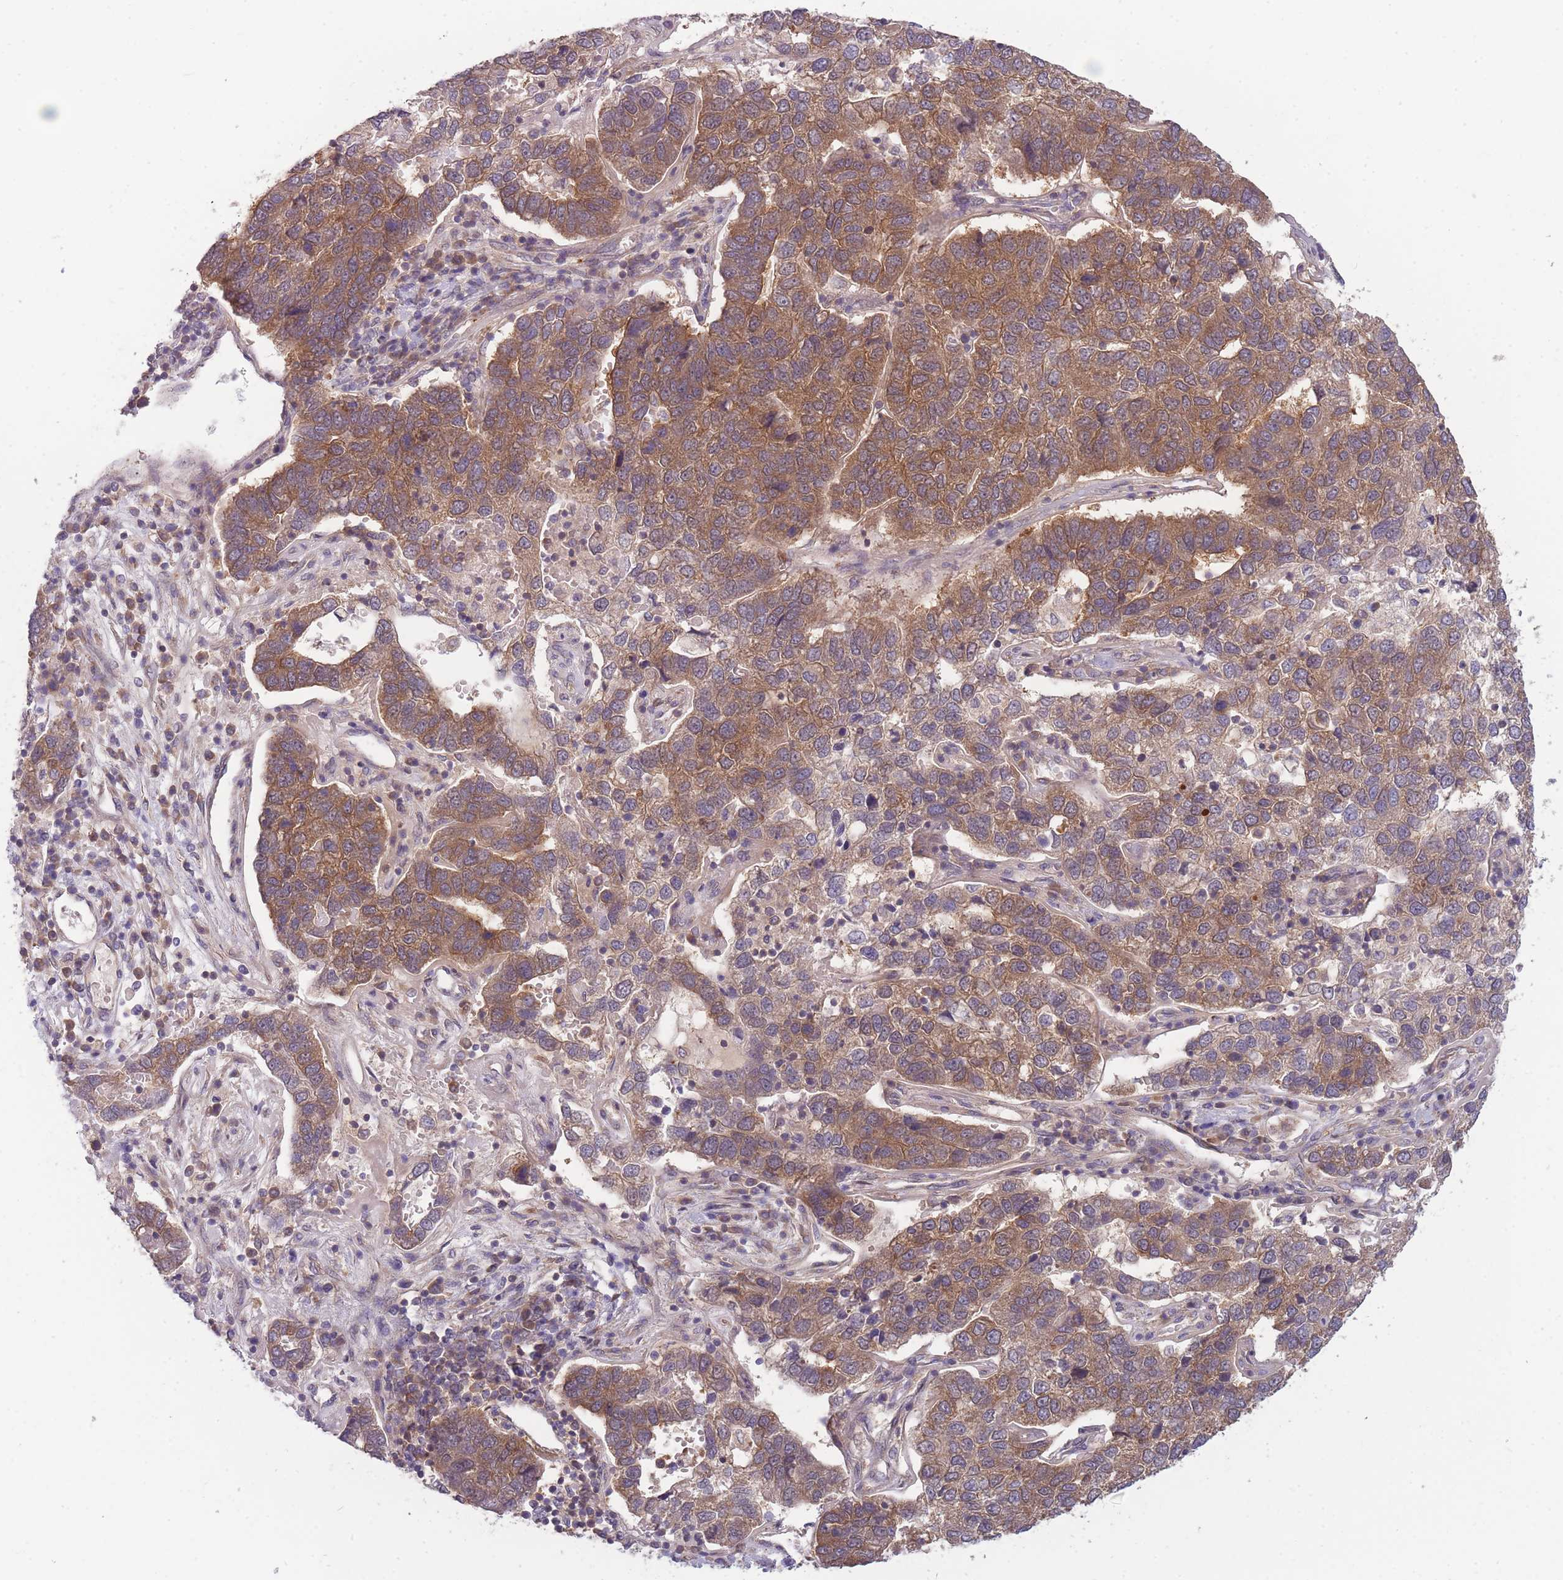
{"staining": {"intensity": "moderate", "quantity": ">75%", "location": "cytoplasmic/membranous"}, "tissue": "pancreatic cancer", "cell_type": "Tumor cells", "image_type": "cancer", "snomed": [{"axis": "morphology", "description": "Adenocarcinoma, NOS"}, {"axis": "topography", "description": "Pancreas"}], "caption": "Brown immunohistochemical staining in pancreatic adenocarcinoma shows moderate cytoplasmic/membranous expression in approximately >75% of tumor cells. The protein of interest is shown in brown color, while the nuclei are stained blue.", "gene": "PFDN6", "patient": {"sex": "female", "age": 61}}